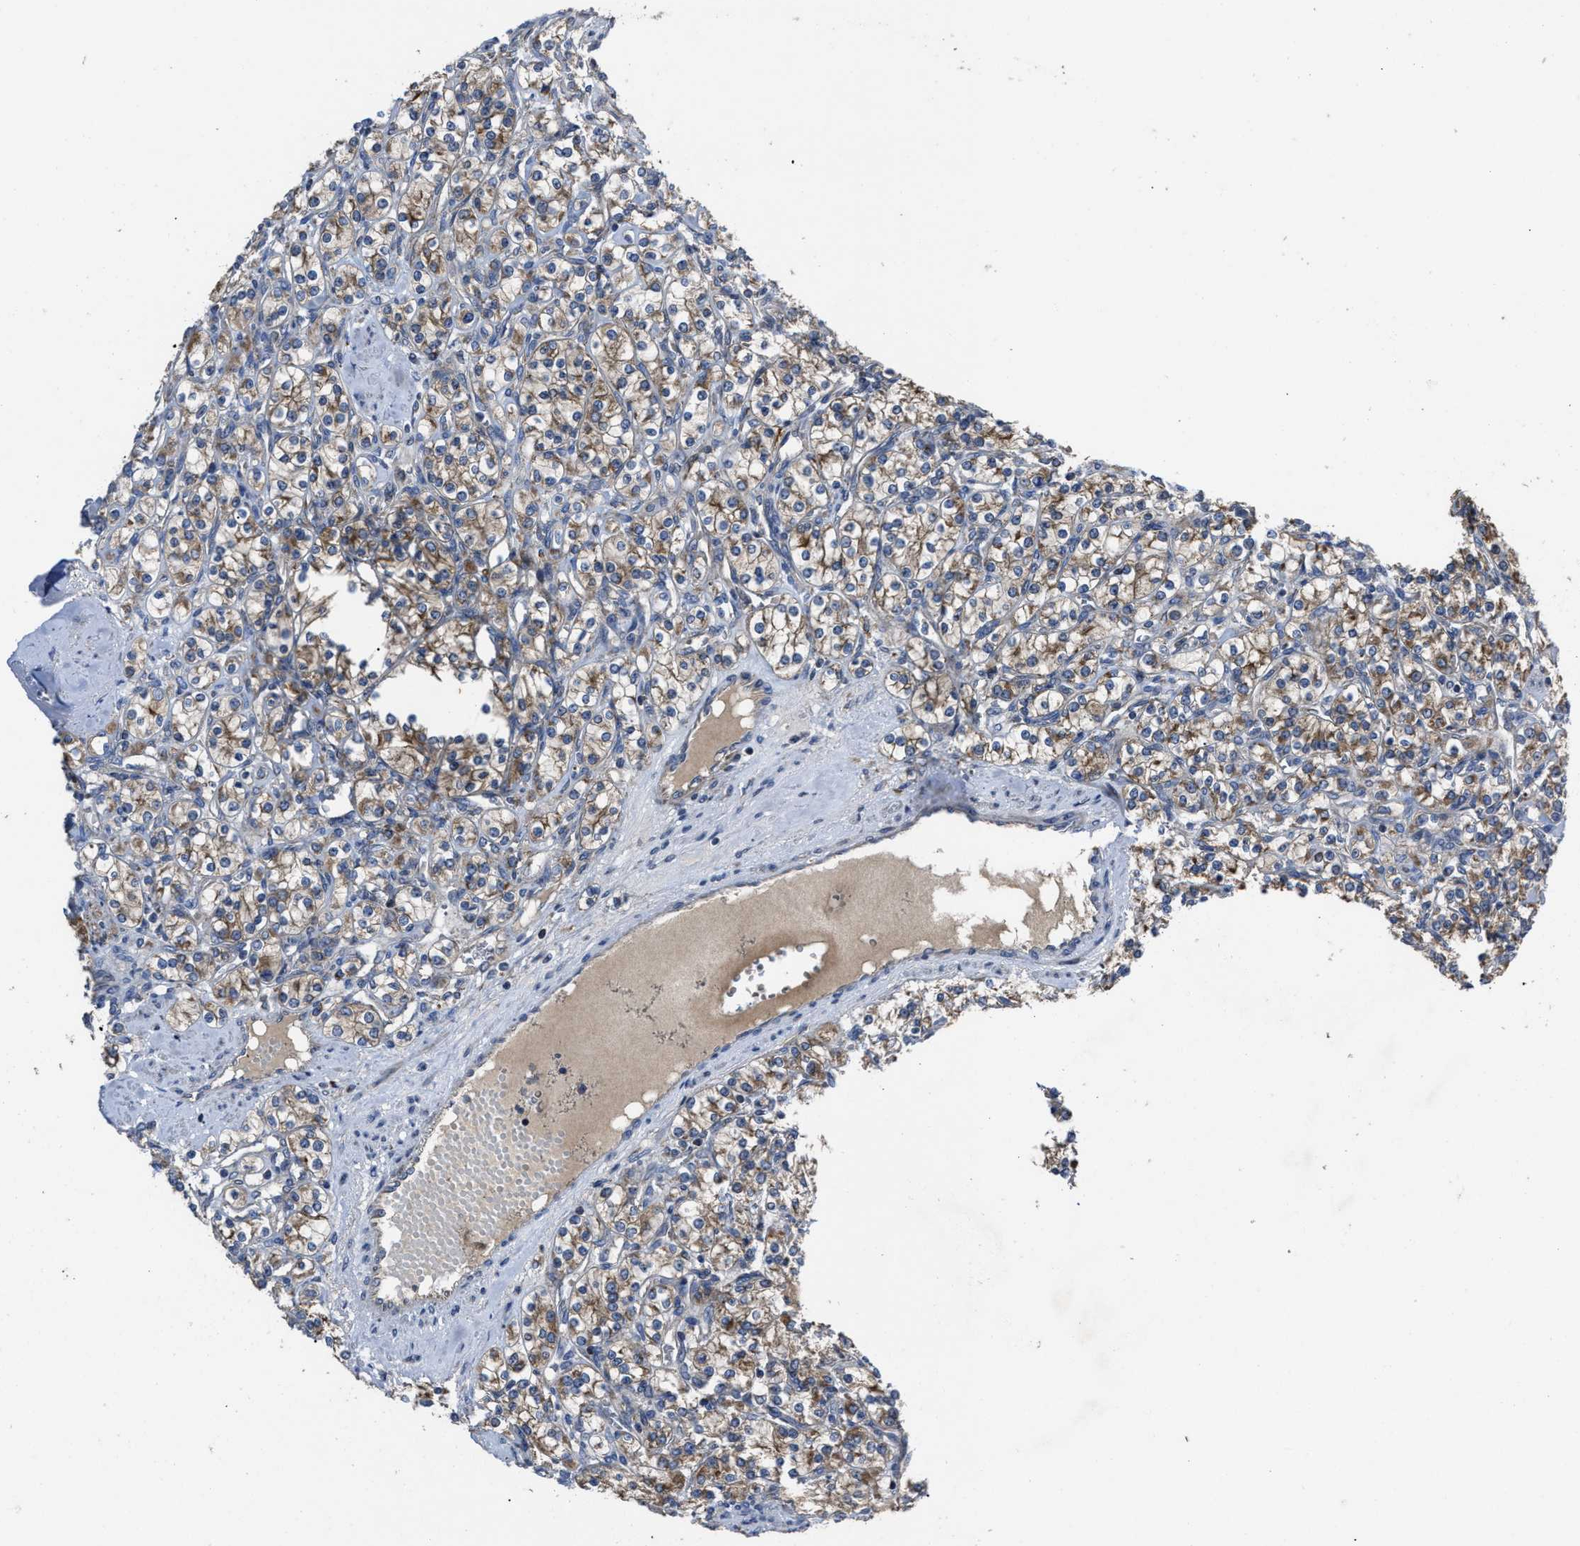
{"staining": {"intensity": "moderate", "quantity": ">75%", "location": "cytoplasmic/membranous"}, "tissue": "renal cancer", "cell_type": "Tumor cells", "image_type": "cancer", "snomed": [{"axis": "morphology", "description": "Adenocarcinoma, NOS"}, {"axis": "topography", "description": "Kidney"}], "caption": "IHC histopathology image of neoplastic tissue: renal cancer (adenocarcinoma) stained using immunohistochemistry (IHC) demonstrates medium levels of moderate protein expression localized specifically in the cytoplasmic/membranous of tumor cells, appearing as a cytoplasmic/membranous brown color.", "gene": "PASK", "patient": {"sex": "male", "age": 77}}